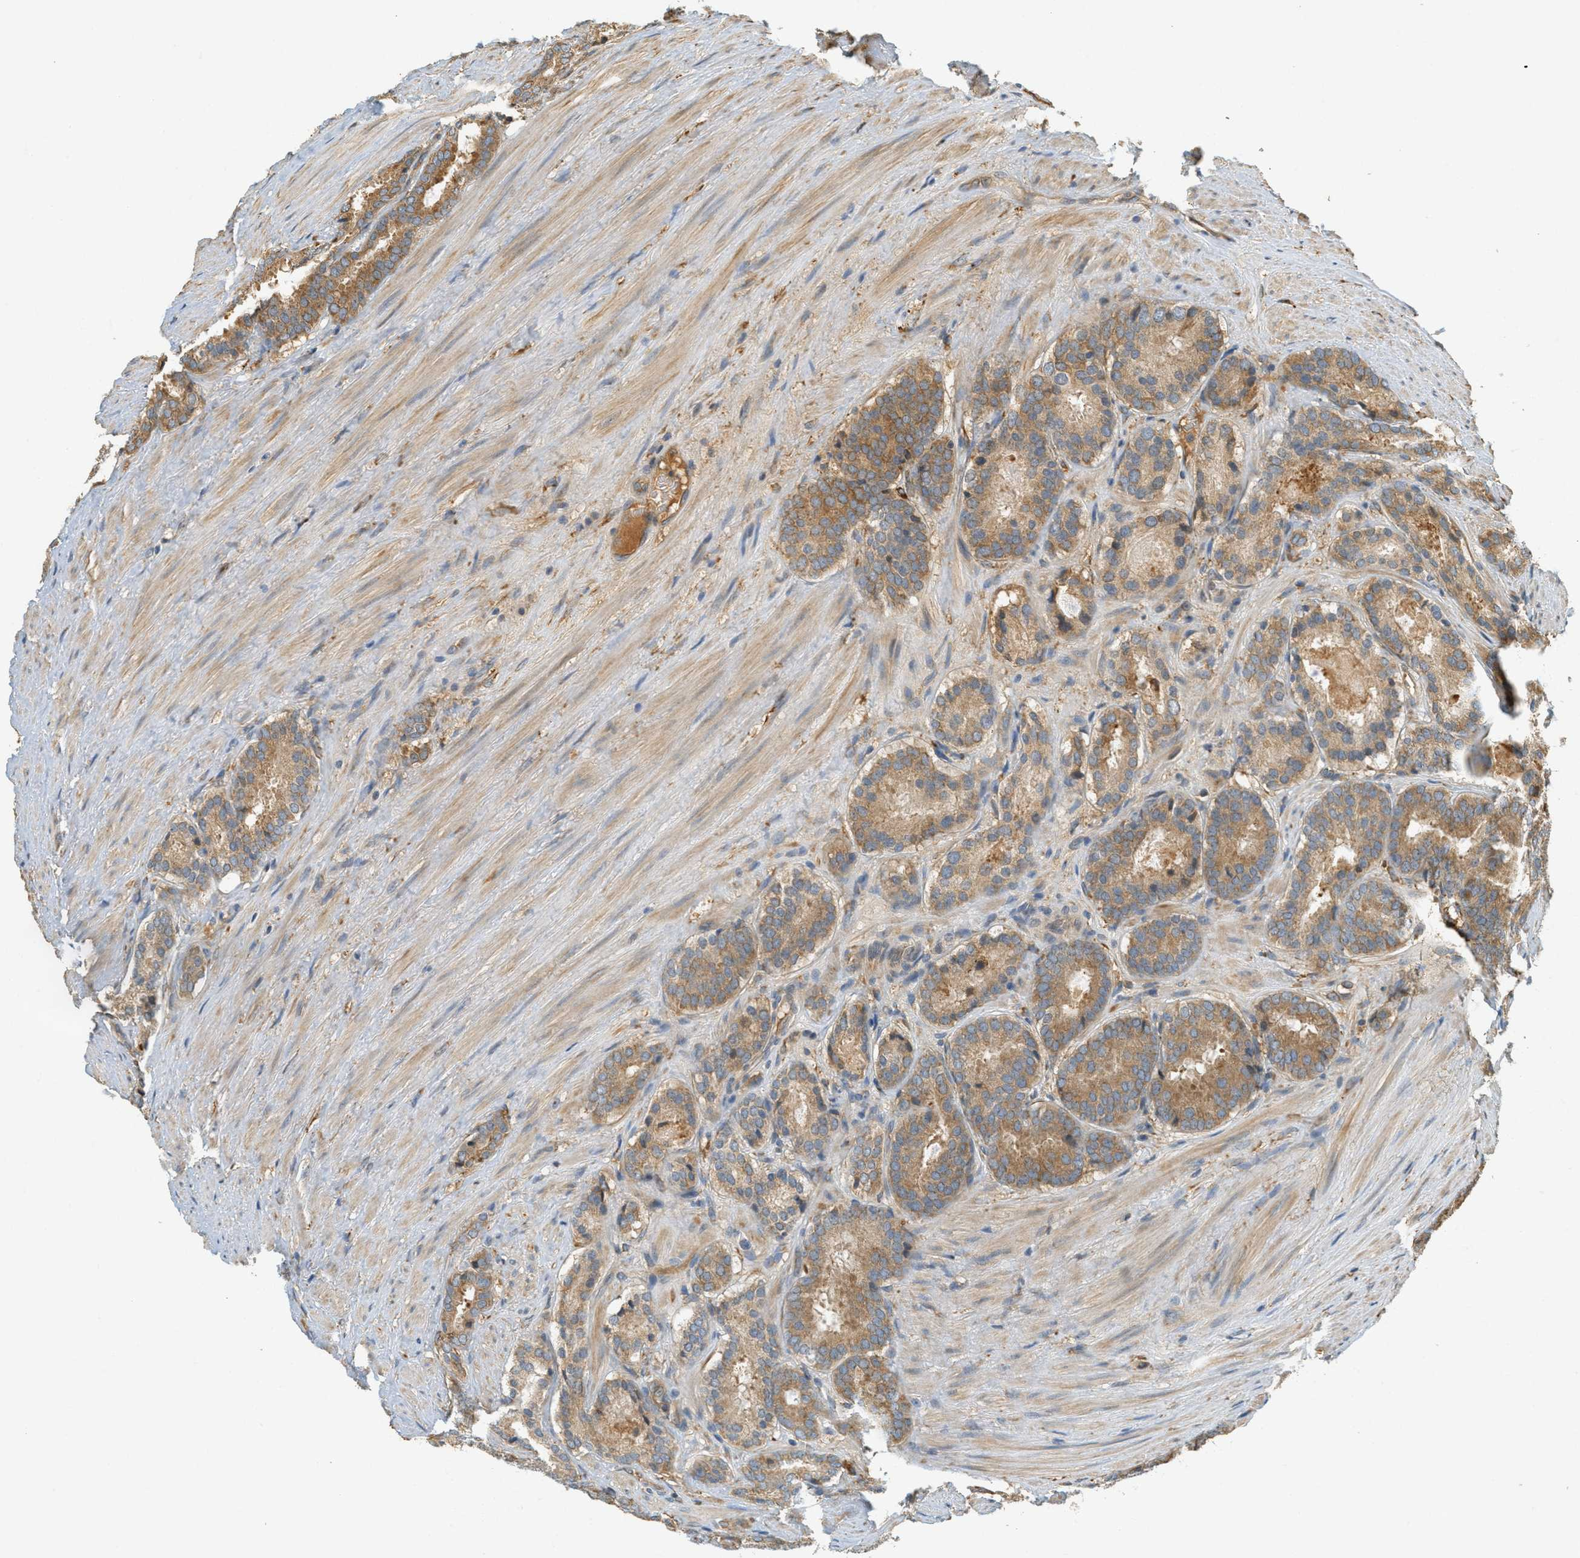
{"staining": {"intensity": "moderate", "quantity": ">75%", "location": "cytoplasmic/membranous"}, "tissue": "prostate cancer", "cell_type": "Tumor cells", "image_type": "cancer", "snomed": [{"axis": "morphology", "description": "Adenocarcinoma, Low grade"}, {"axis": "topography", "description": "Prostate"}], "caption": "Immunohistochemistry micrograph of adenocarcinoma (low-grade) (prostate) stained for a protein (brown), which displays medium levels of moderate cytoplasmic/membranous staining in about >75% of tumor cells.", "gene": "PDK1", "patient": {"sex": "male", "age": 69}}